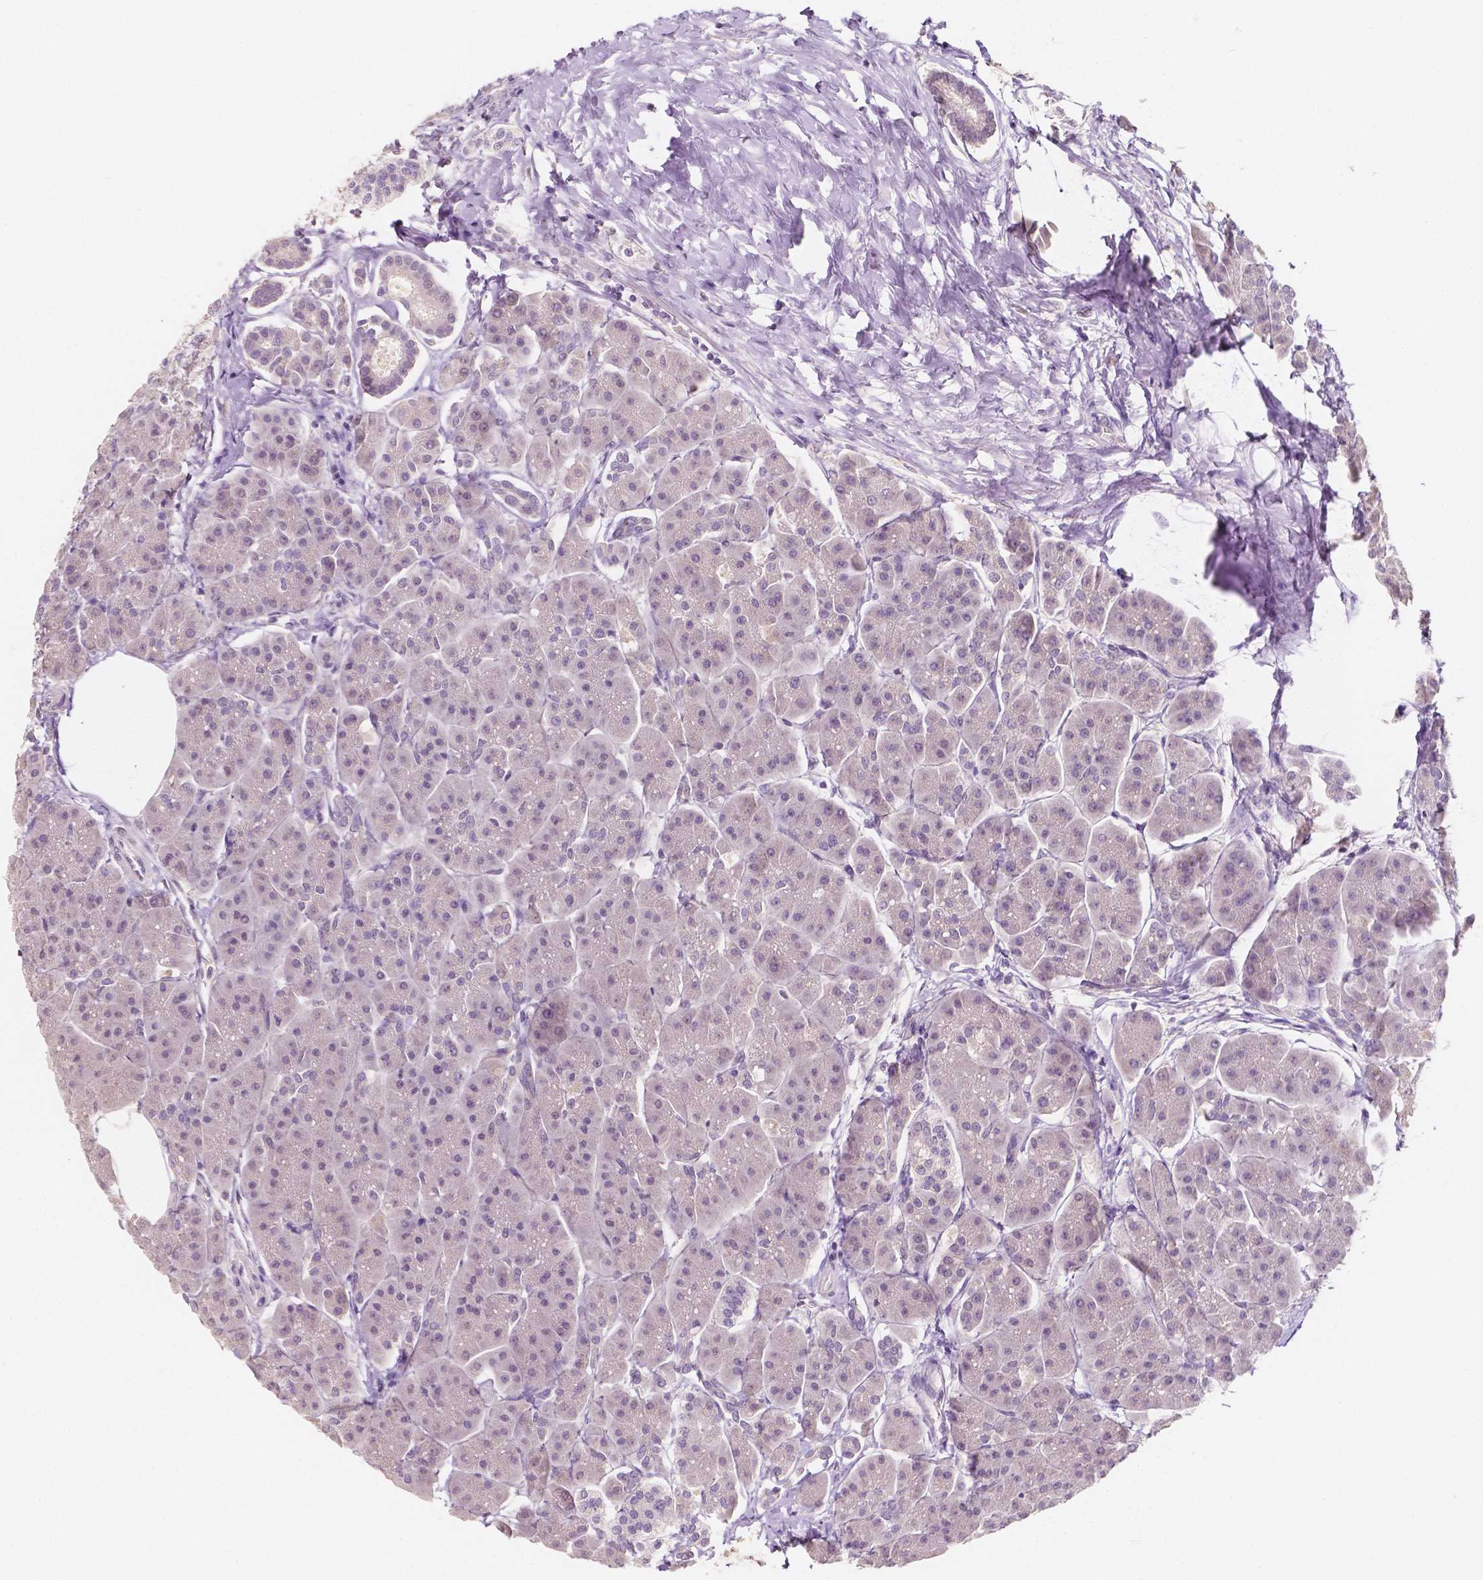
{"staining": {"intensity": "negative", "quantity": "none", "location": "none"}, "tissue": "pancreas", "cell_type": "Exocrine glandular cells", "image_type": "normal", "snomed": [{"axis": "morphology", "description": "Normal tissue, NOS"}, {"axis": "topography", "description": "Adipose tissue"}, {"axis": "topography", "description": "Pancreas"}, {"axis": "topography", "description": "Peripheral nerve tissue"}], "caption": "Exocrine glandular cells show no significant expression in normal pancreas. Nuclei are stained in blue.", "gene": "TAL1", "patient": {"sex": "female", "age": 58}}